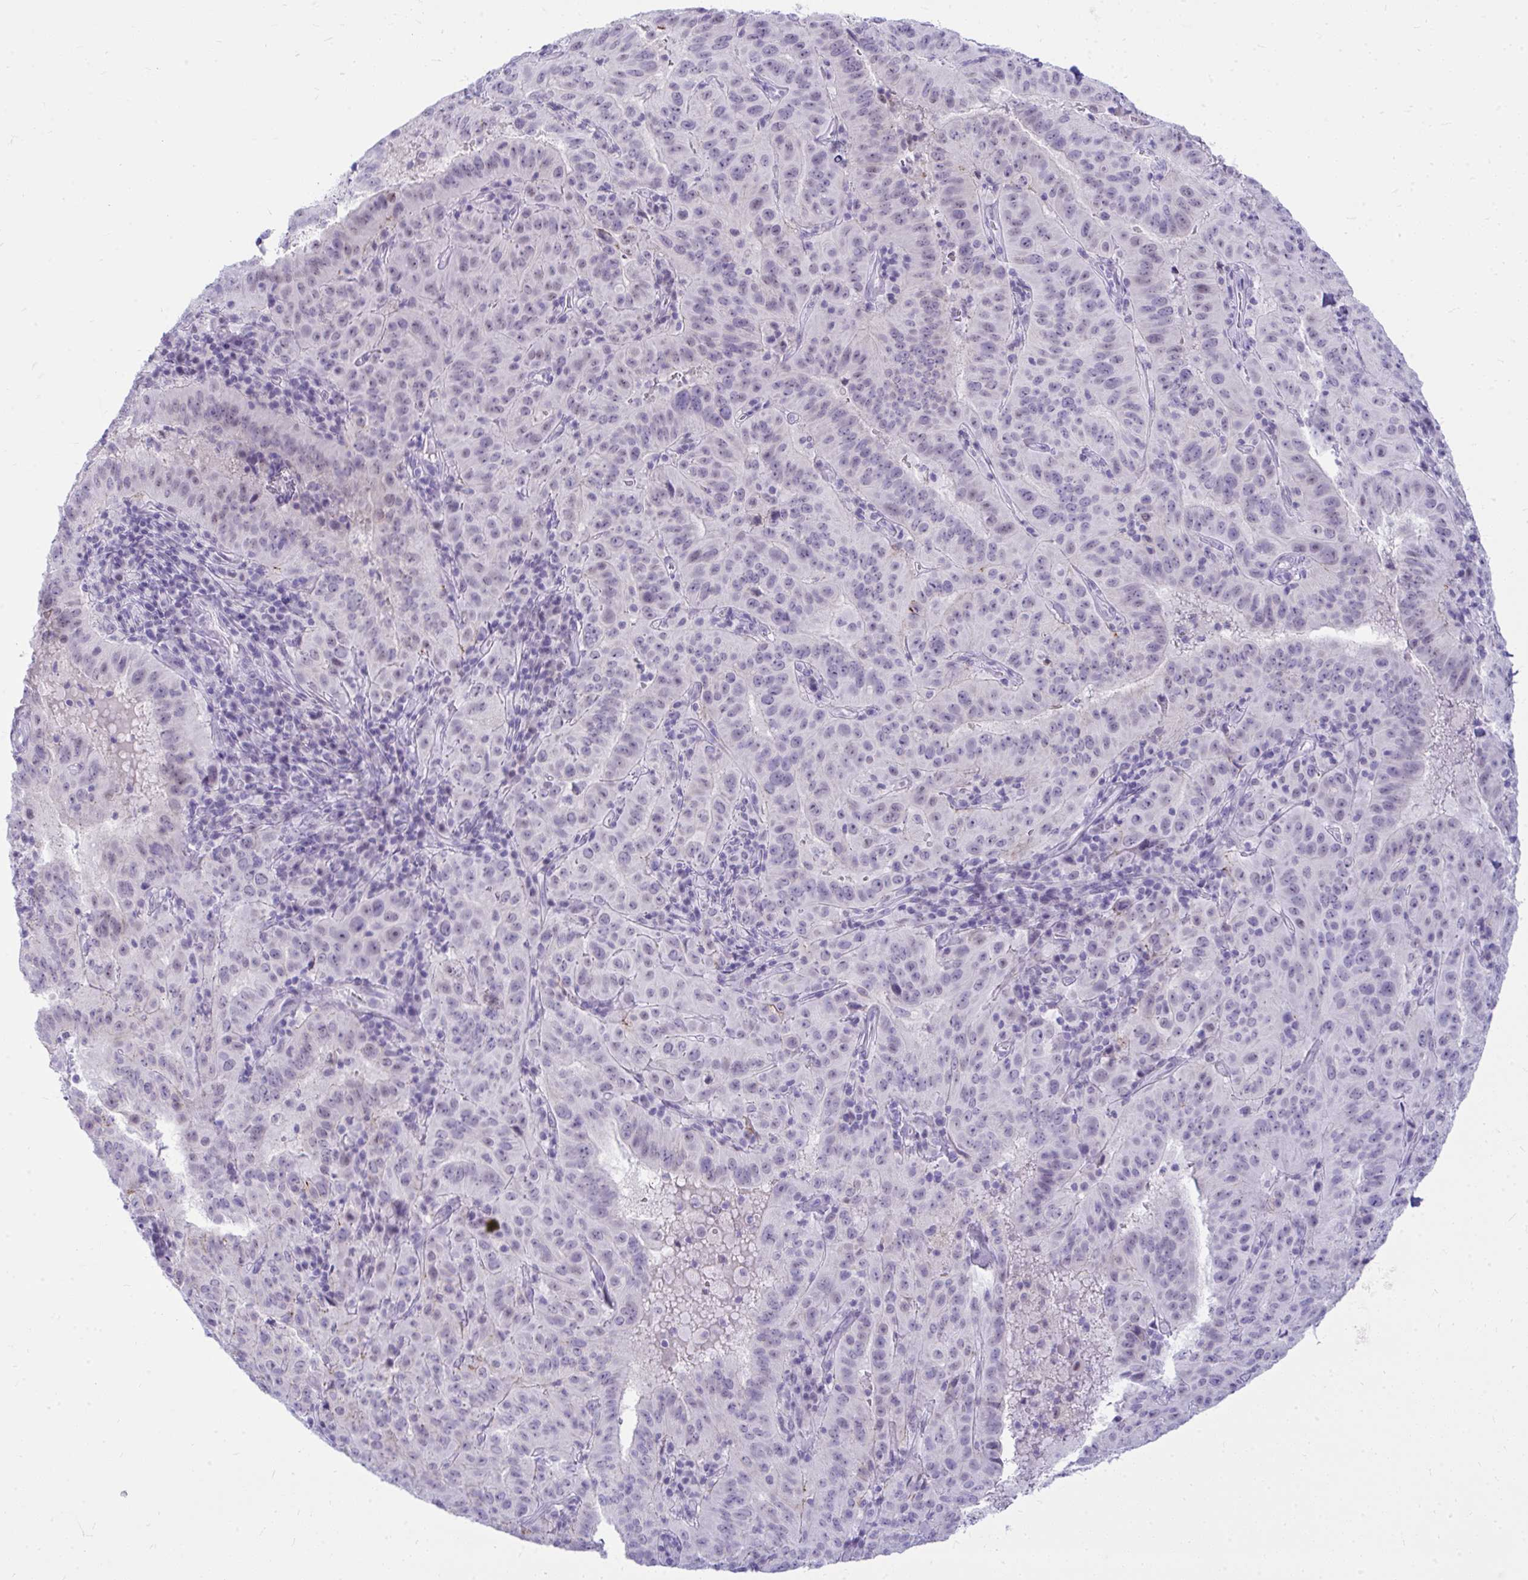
{"staining": {"intensity": "moderate", "quantity": "<25%", "location": "cytoplasmic/membranous"}, "tissue": "pancreatic cancer", "cell_type": "Tumor cells", "image_type": "cancer", "snomed": [{"axis": "morphology", "description": "Adenocarcinoma, NOS"}, {"axis": "topography", "description": "Pancreas"}], "caption": "Immunohistochemical staining of adenocarcinoma (pancreatic) displays moderate cytoplasmic/membranous protein positivity in approximately <25% of tumor cells. The protein of interest is shown in brown color, while the nuclei are stained blue.", "gene": "OR5F1", "patient": {"sex": "male", "age": 63}}